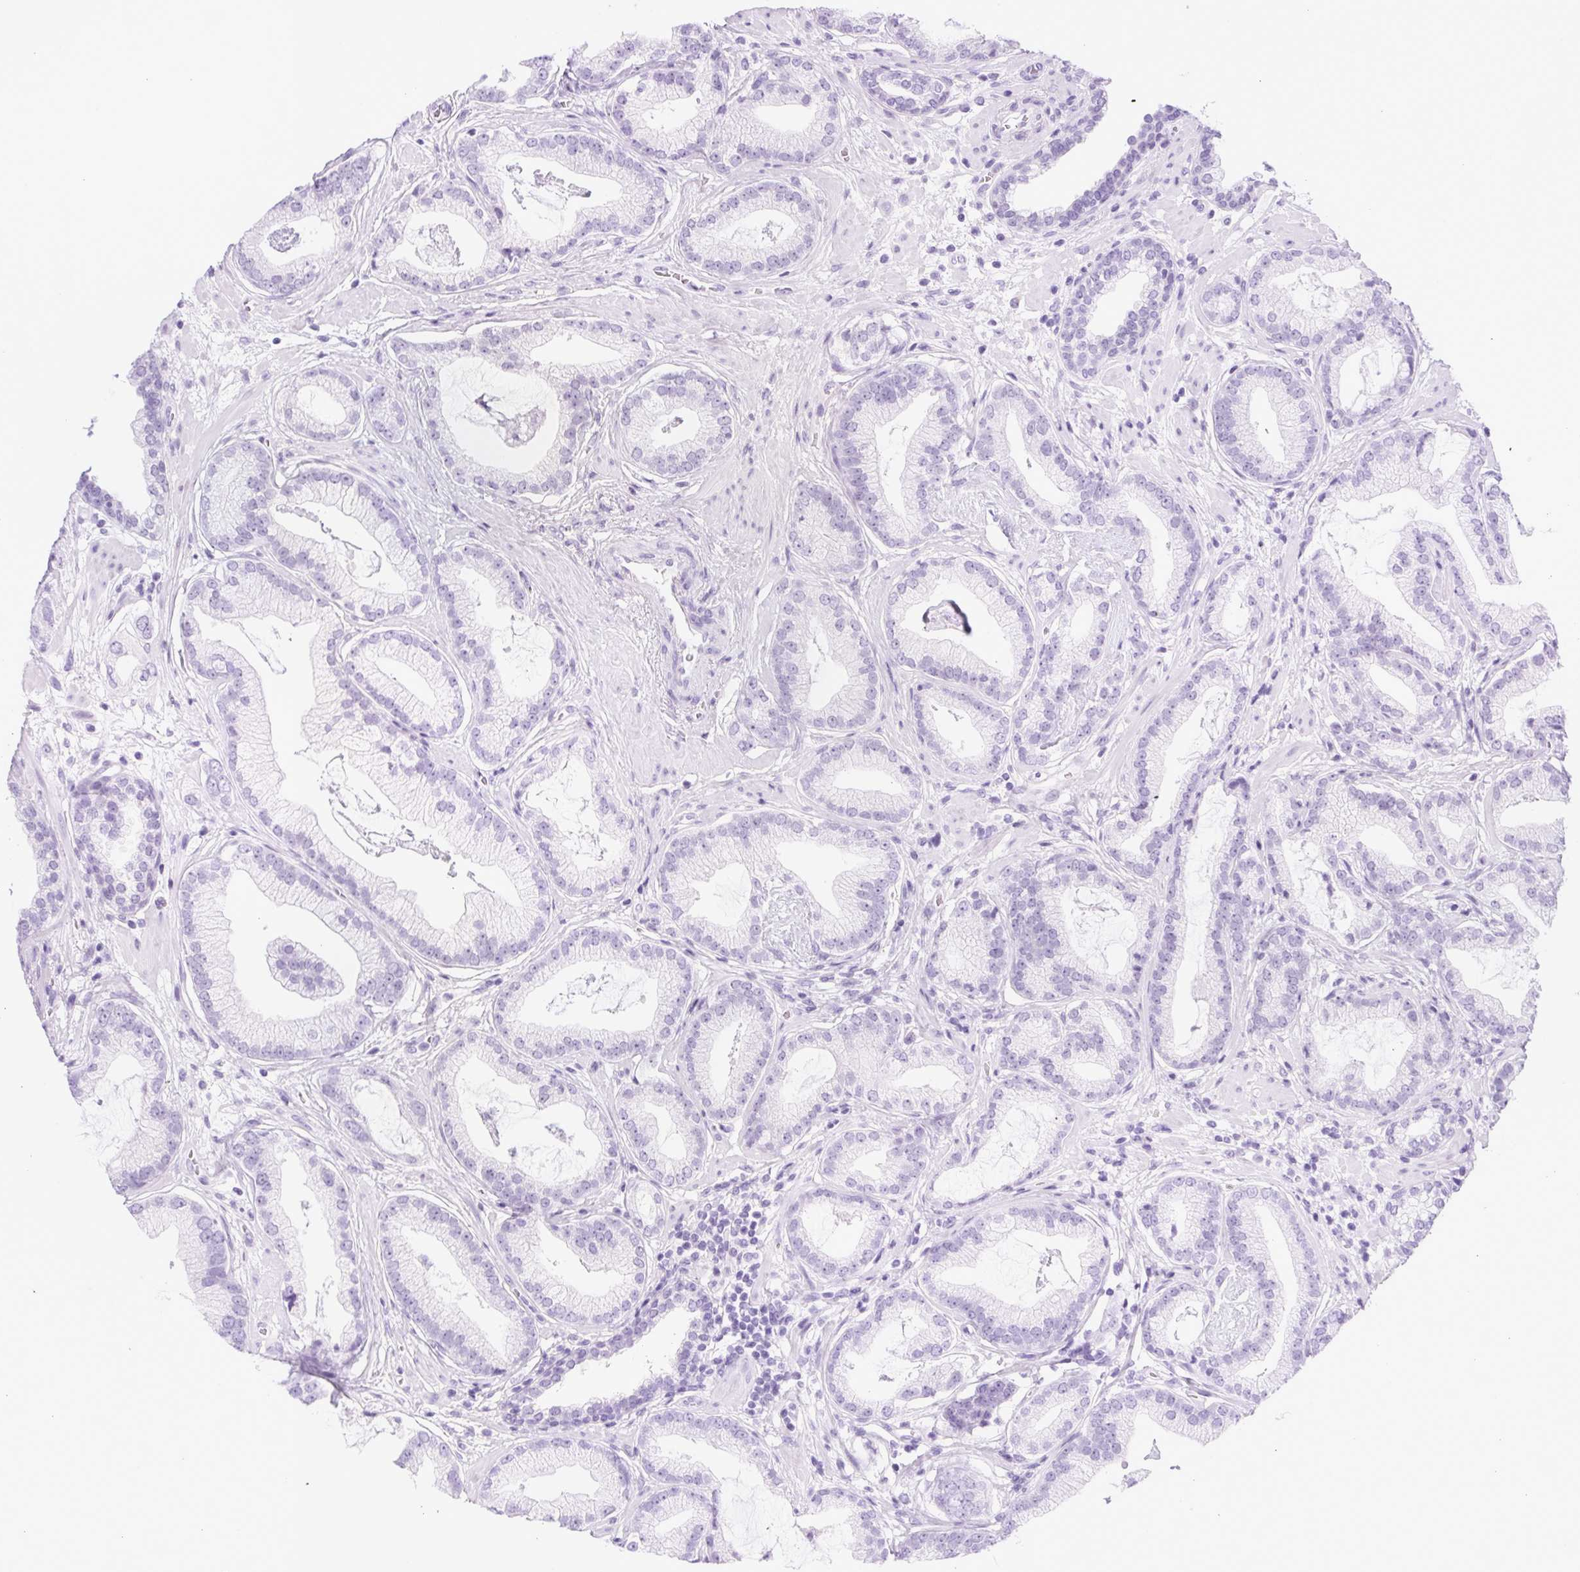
{"staining": {"intensity": "negative", "quantity": "none", "location": "none"}, "tissue": "prostate cancer", "cell_type": "Tumor cells", "image_type": "cancer", "snomed": [{"axis": "morphology", "description": "Adenocarcinoma, Low grade"}, {"axis": "topography", "description": "Prostate"}], "caption": "Micrograph shows no significant protein expression in tumor cells of prostate cancer.", "gene": "SPACA5B", "patient": {"sex": "male", "age": 62}}